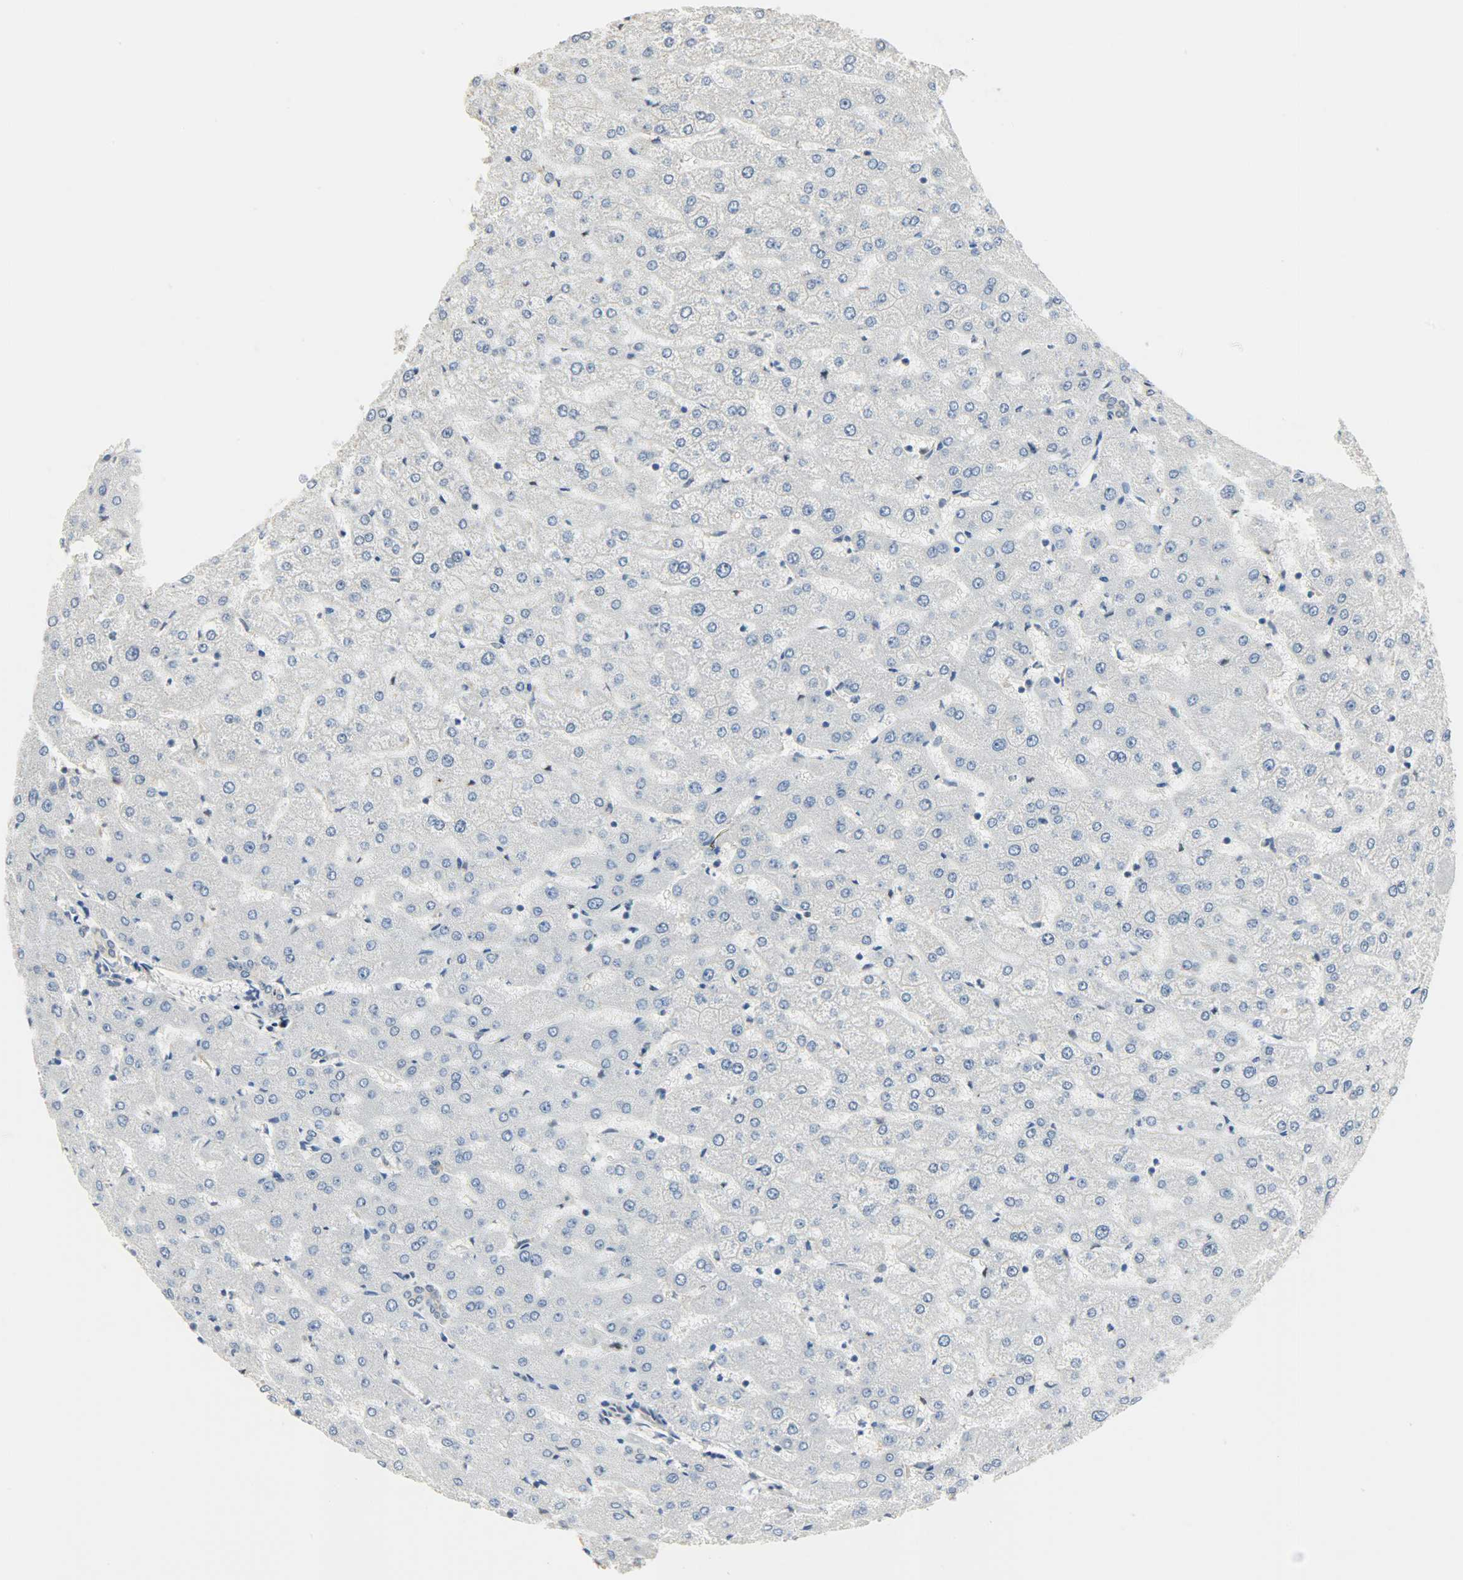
{"staining": {"intensity": "negative", "quantity": "none", "location": "none"}, "tissue": "liver", "cell_type": "Cholangiocytes", "image_type": "normal", "snomed": [{"axis": "morphology", "description": "Normal tissue, NOS"}, {"axis": "morphology", "description": "Fibrosis, NOS"}, {"axis": "topography", "description": "Liver"}], "caption": "Immunohistochemical staining of normal liver exhibits no significant expression in cholangiocytes.", "gene": "NPEPL1", "patient": {"sex": "female", "age": 29}}